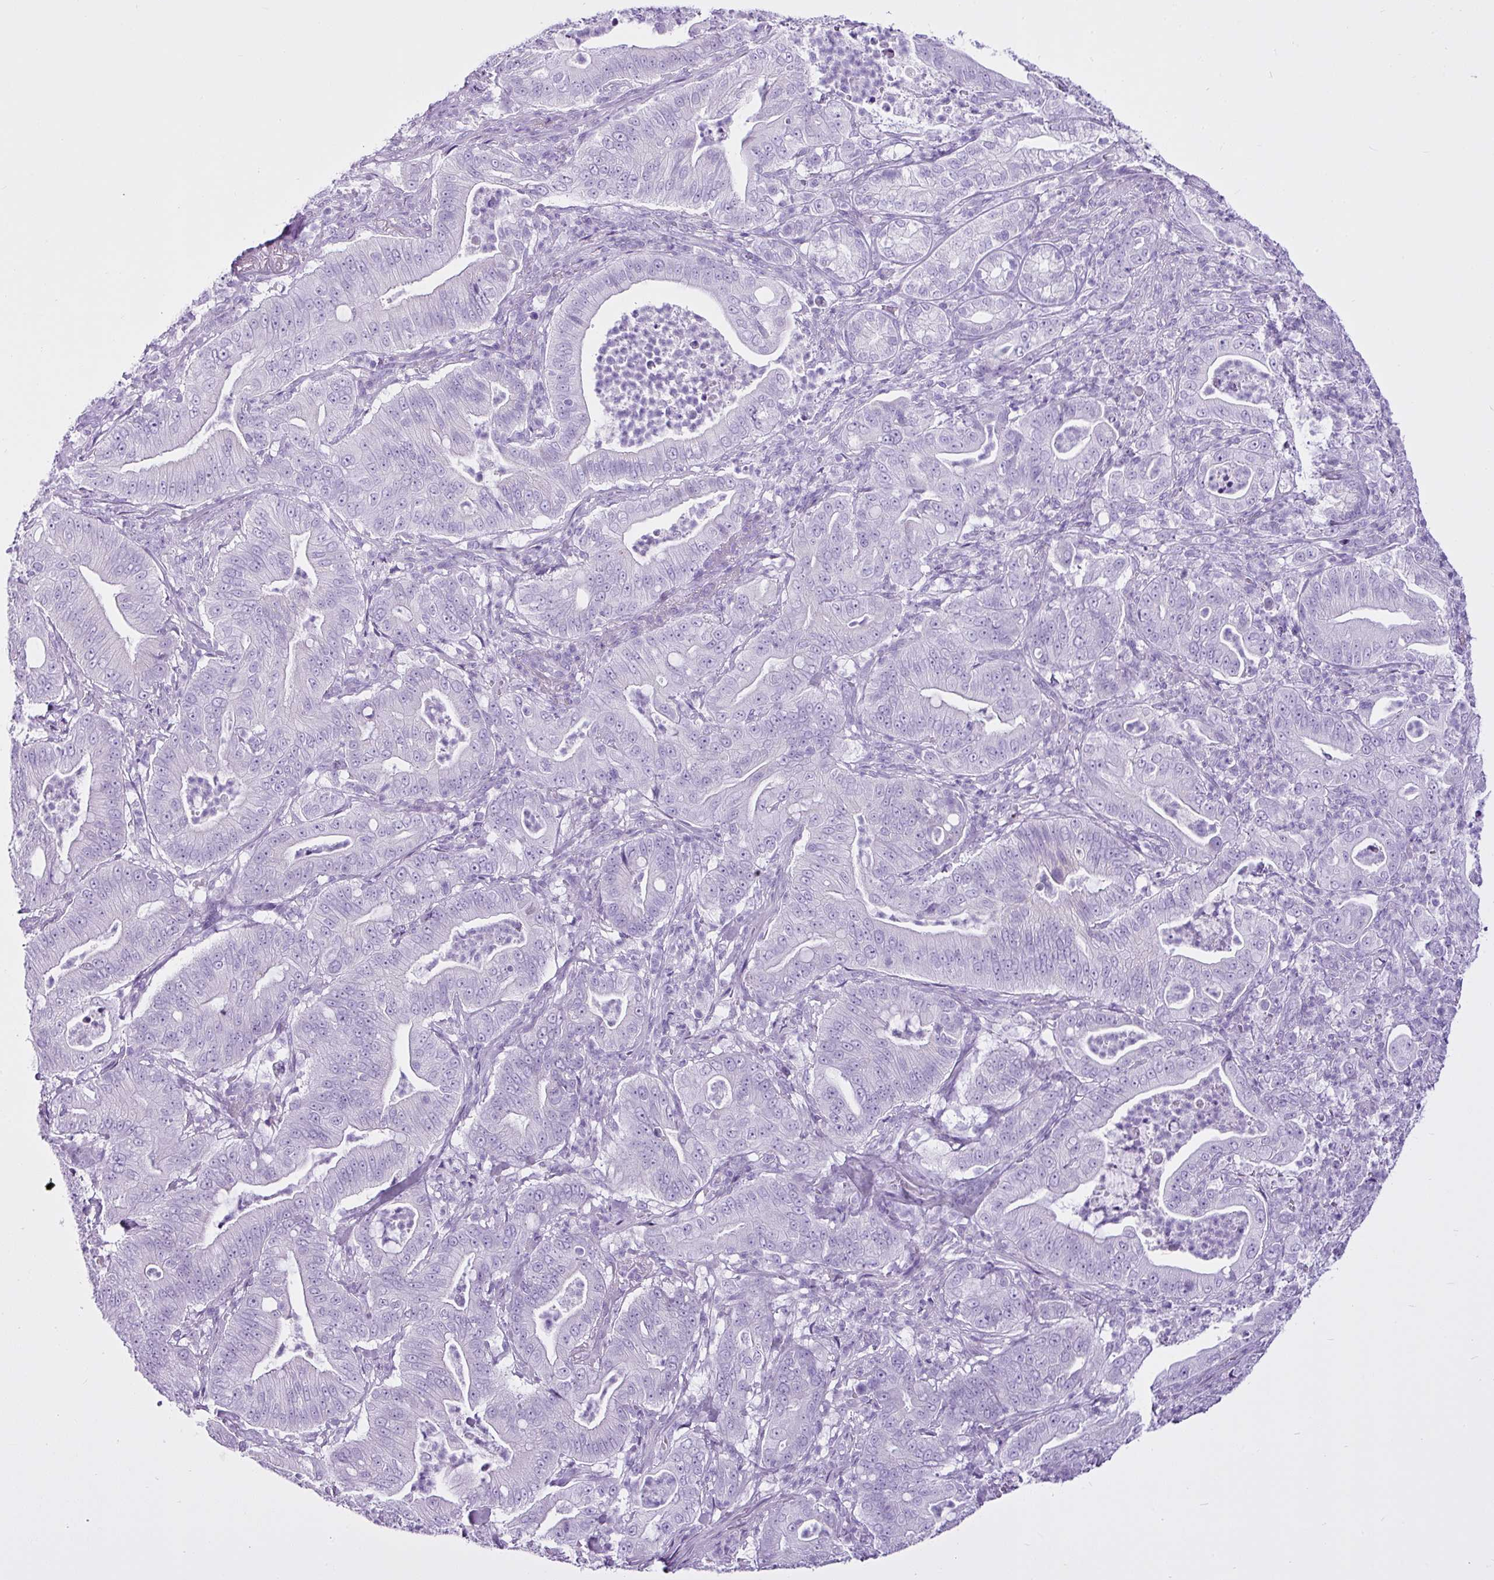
{"staining": {"intensity": "negative", "quantity": "none", "location": "none"}, "tissue": "pancreatic cancer", "cell_type": "Tumor cells", "image_type": "cancer", "snomed": [{"axis": "morphology", "description": "Adenocarcinoma, NOS"}, {"axis": "topography", "description": "Pancreas"}], "caption": "Immunohistochemistry (IHC) histopathology image of pancreatic cancer (adenocarcinoma) stained for a protein (brown), which shows no expression in tumor cells.", "gene": "LILRB4", "patient": {"sex": "male", "age": 71}}